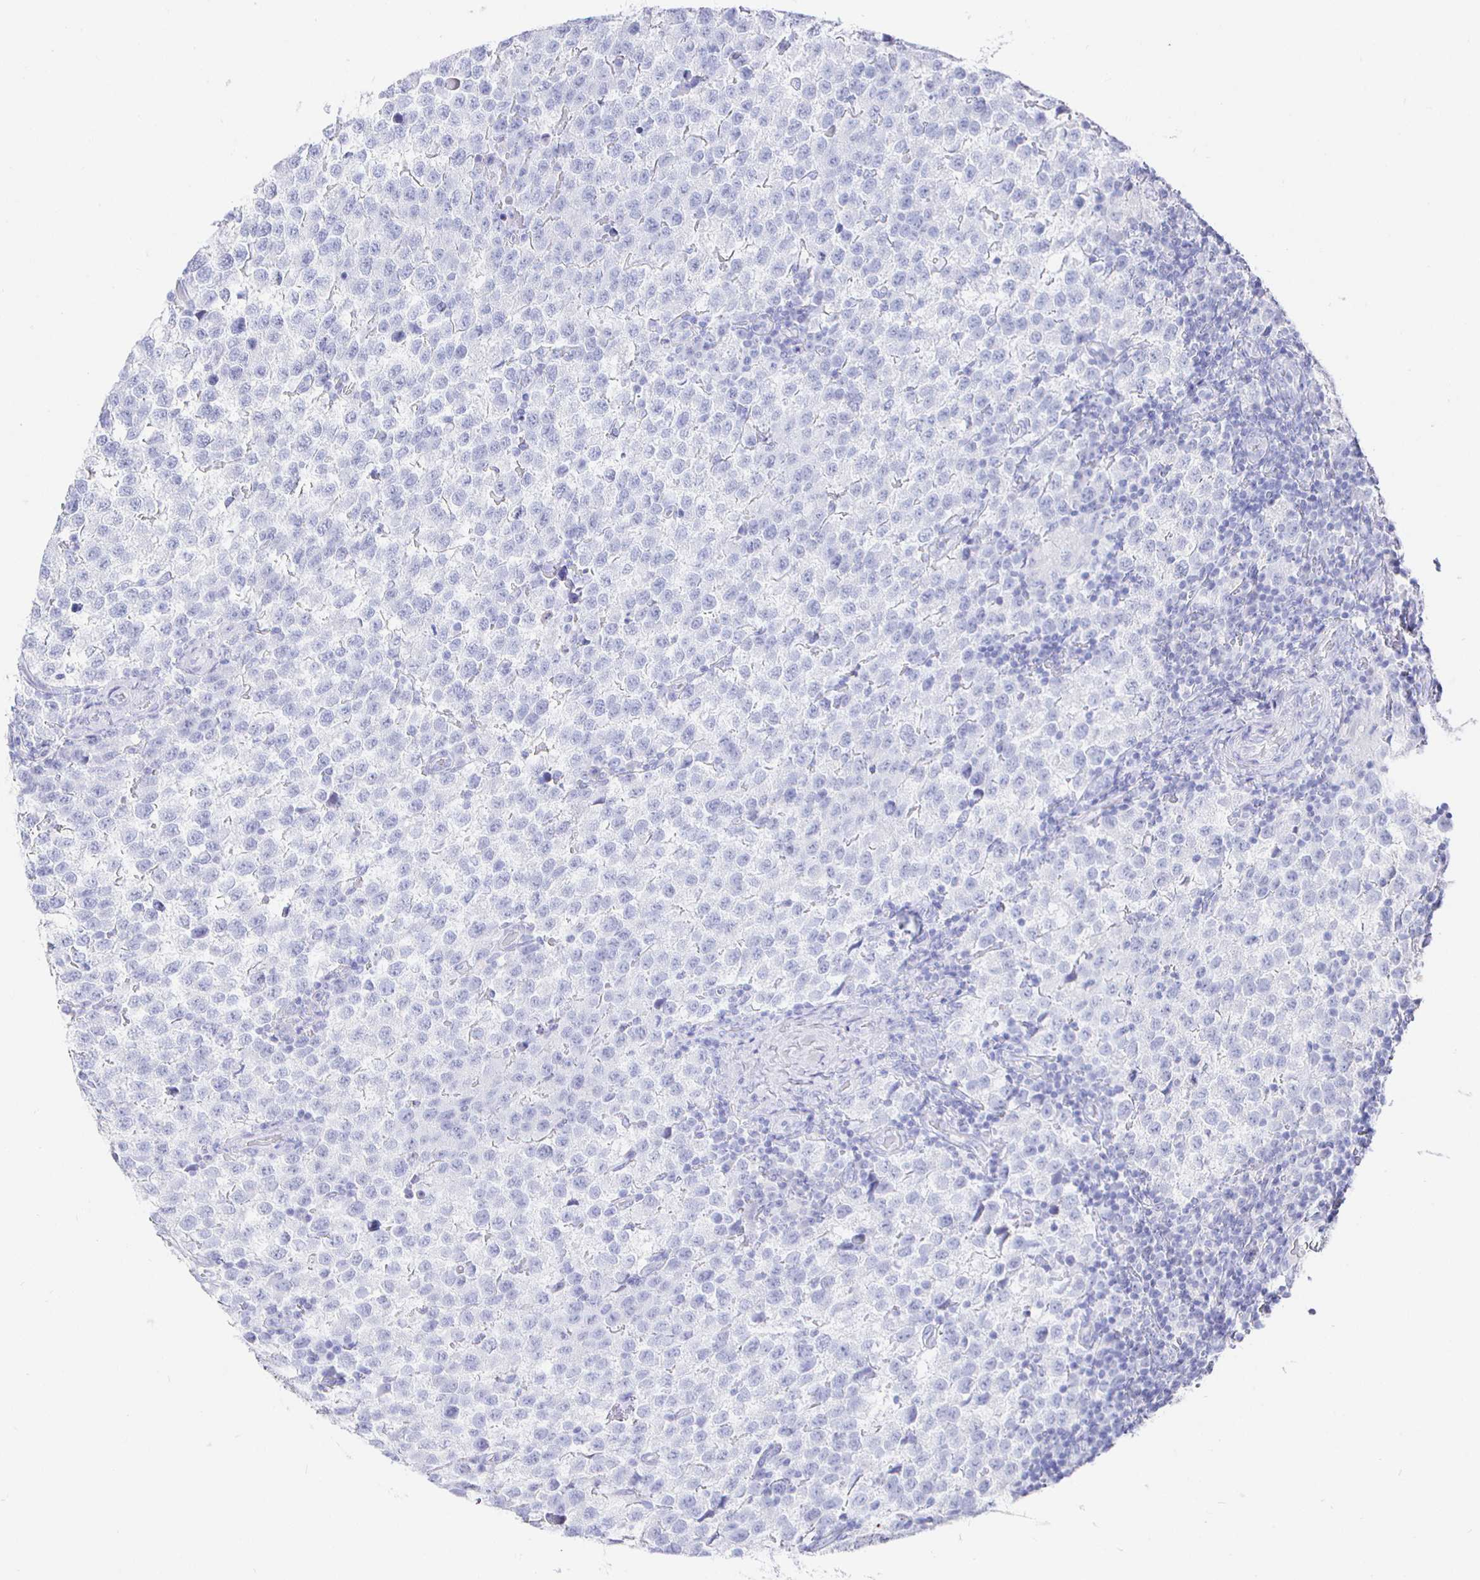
{"staining": {"intensity": "negative", "quantity": "none", "location": "none"}, "tissue": "testis cancer", "cell_type": "Tumor cells", "image_type": "cancer", "snomed": [{"axis": "morphology", "description": "Seminoma, NOS"}, {"axis": "topography", "description": "Testis"}], "caption": "This is an immunohistochemistry (IHC) image of testis cancer. There is no expression in tumor cells.", "gene": "CLCA1", "patient": {"sex": "male", "age": 34}}